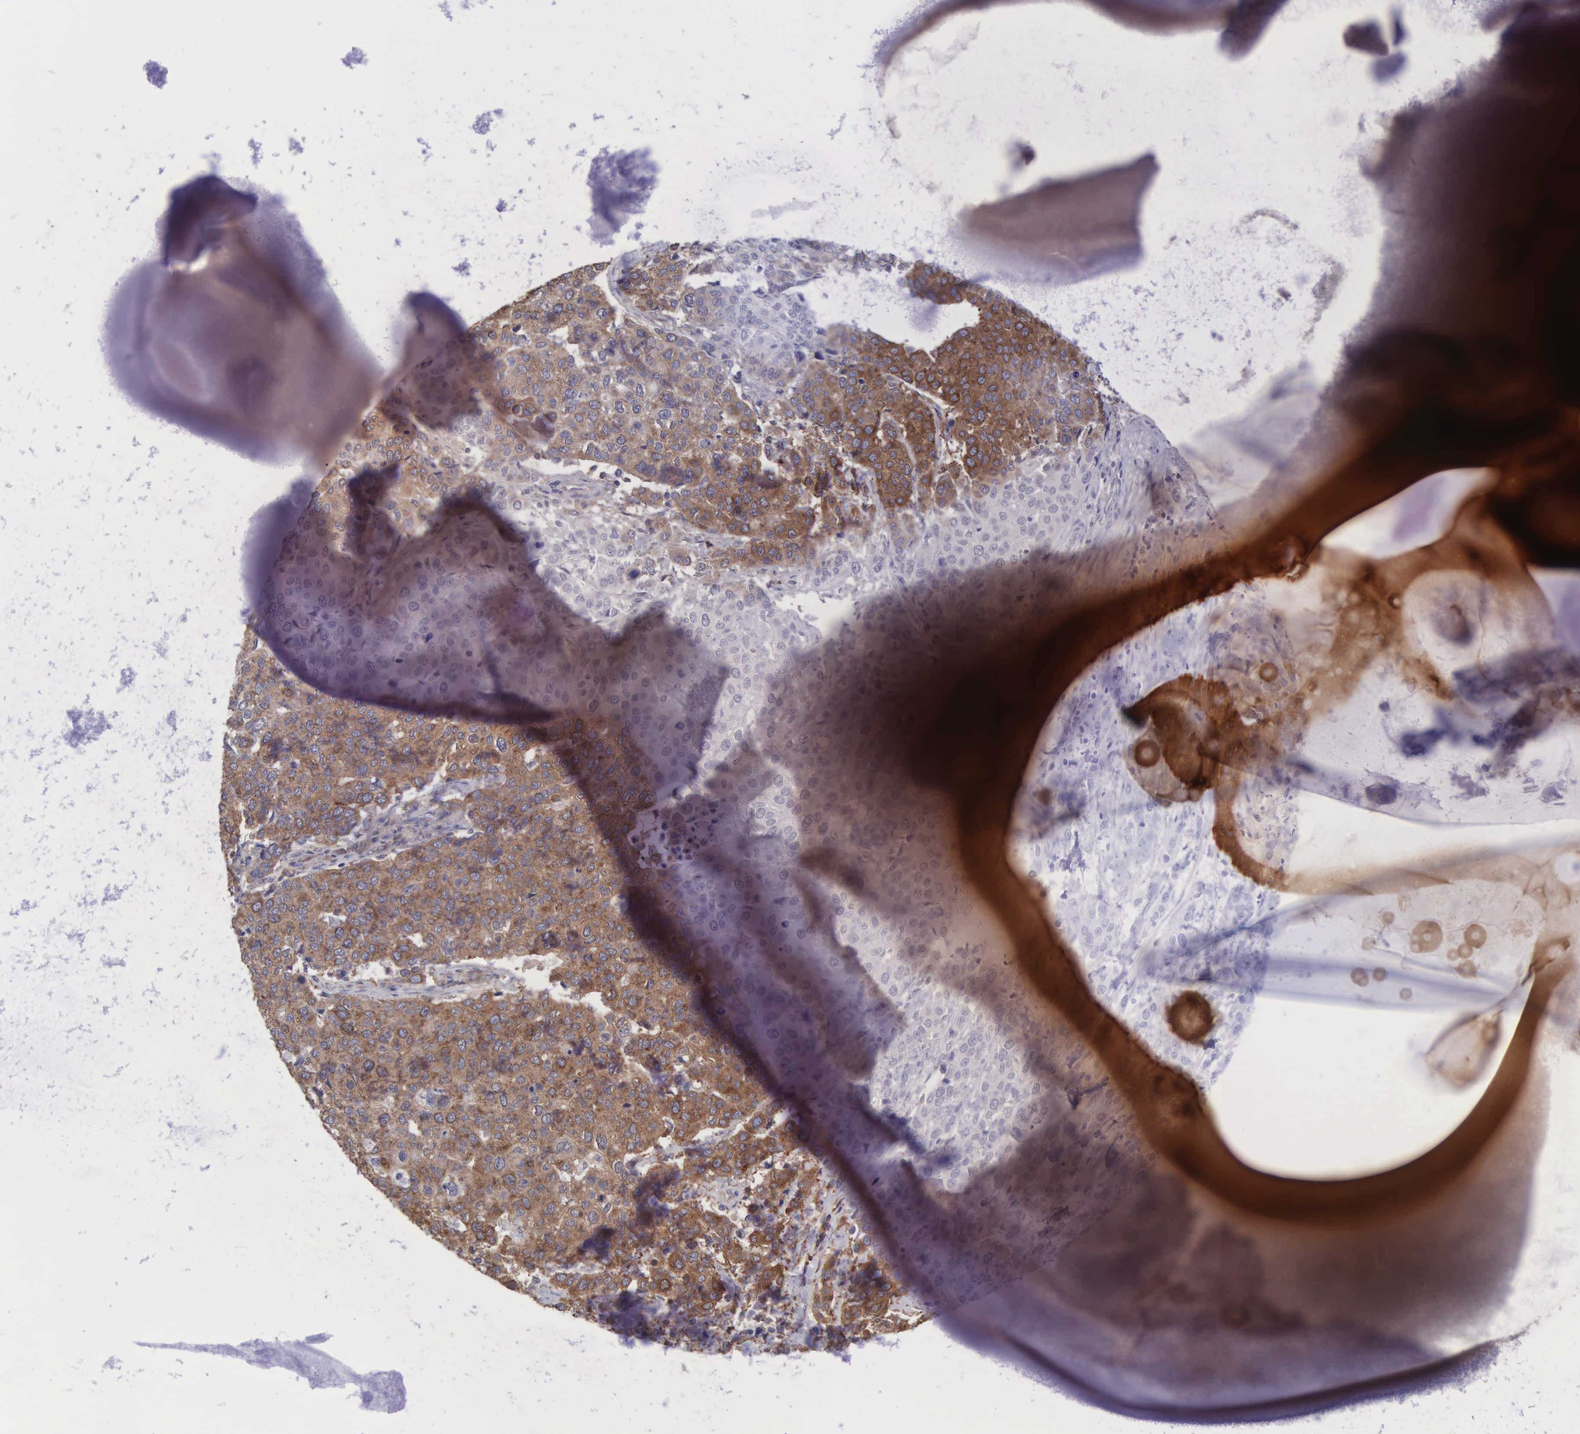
{"staining": {"intensity": "strong", "quantity": ">75%", "location": "cytoplasmic/membranous"}, "tissue": "cervical cancer", "cell_type": "Tumor cells", "image_type": "cancer", "snomed": [{"axis": "morphology", "description": "Squamous cell carcinoma, NOS"}, {"axis": "topography", "description": "Cervix"}], "caption": "Protein expression by IHC shows strong cytoplasmic/membranous positivity in about >75% of tumor cells in cervical cancer. (DAB (3,3'-diaminobenzidine) IHC with brightfield microscopy, high magnification).", "gene": "MTHFD1", "patient": {"sex": "female", "age": 54}}